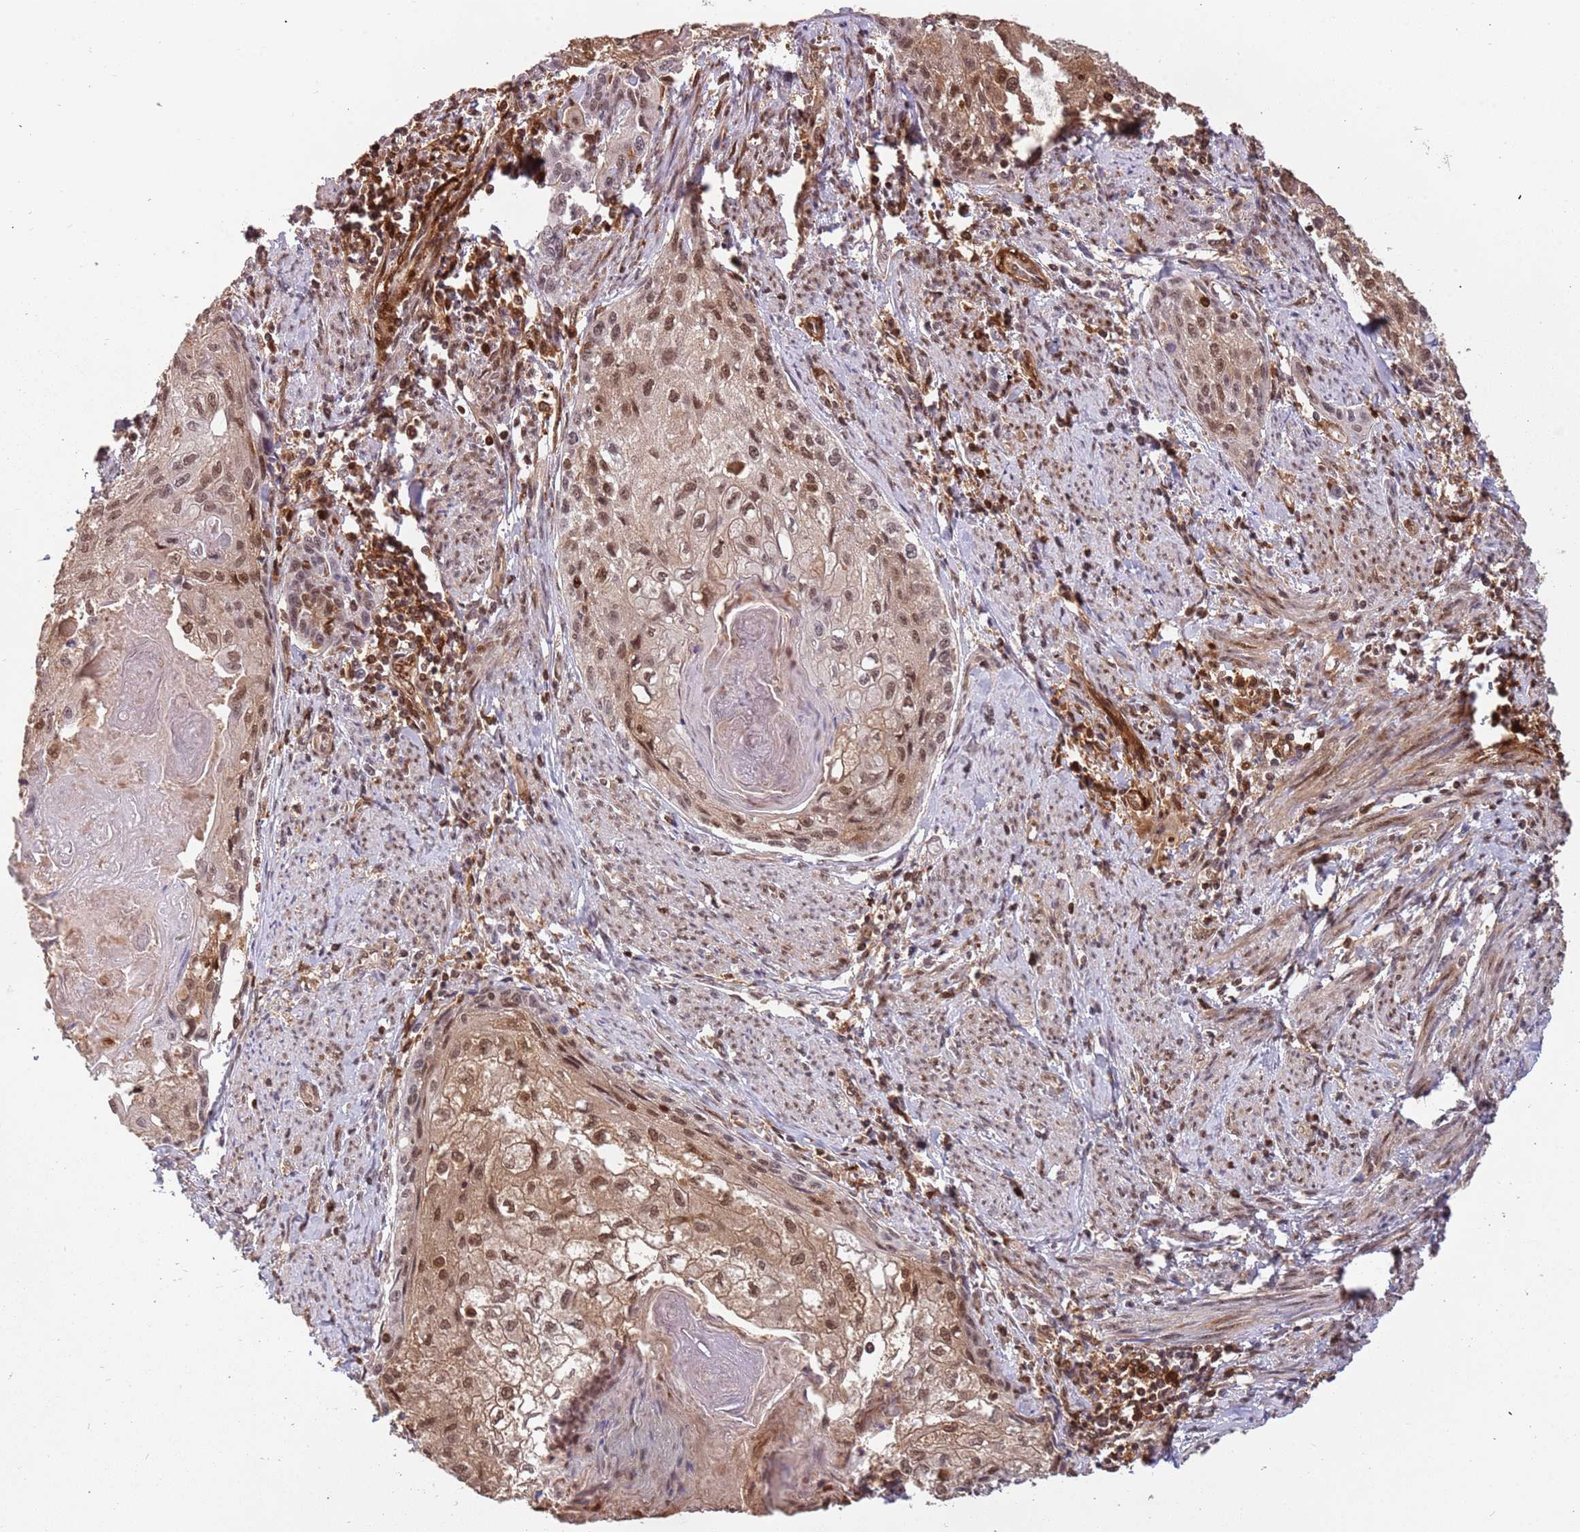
{"staining": {"intensity": "moderate", "quantity": ">75%", "location": "cytoplasmic/membranous,nuclear"}, "tissue": "cervical cancer", "cell_type": "Tumor cells", "image_type": "cancer", "snomed": [{"axis": "morphology", "description": "Squamous cell carcinoma, NOS"}, {"axis": "topography", "description": "Cervix"}], "caption": "Immunohistochemistry of human cervical squamous cell carcinoma demonstrates medium levels of moderate cytoplasmic/membranous and nuclear expression in about >75% of tumor cells.", "gene": "GBP2", "patient": {"sex": "female", "age": 67}}